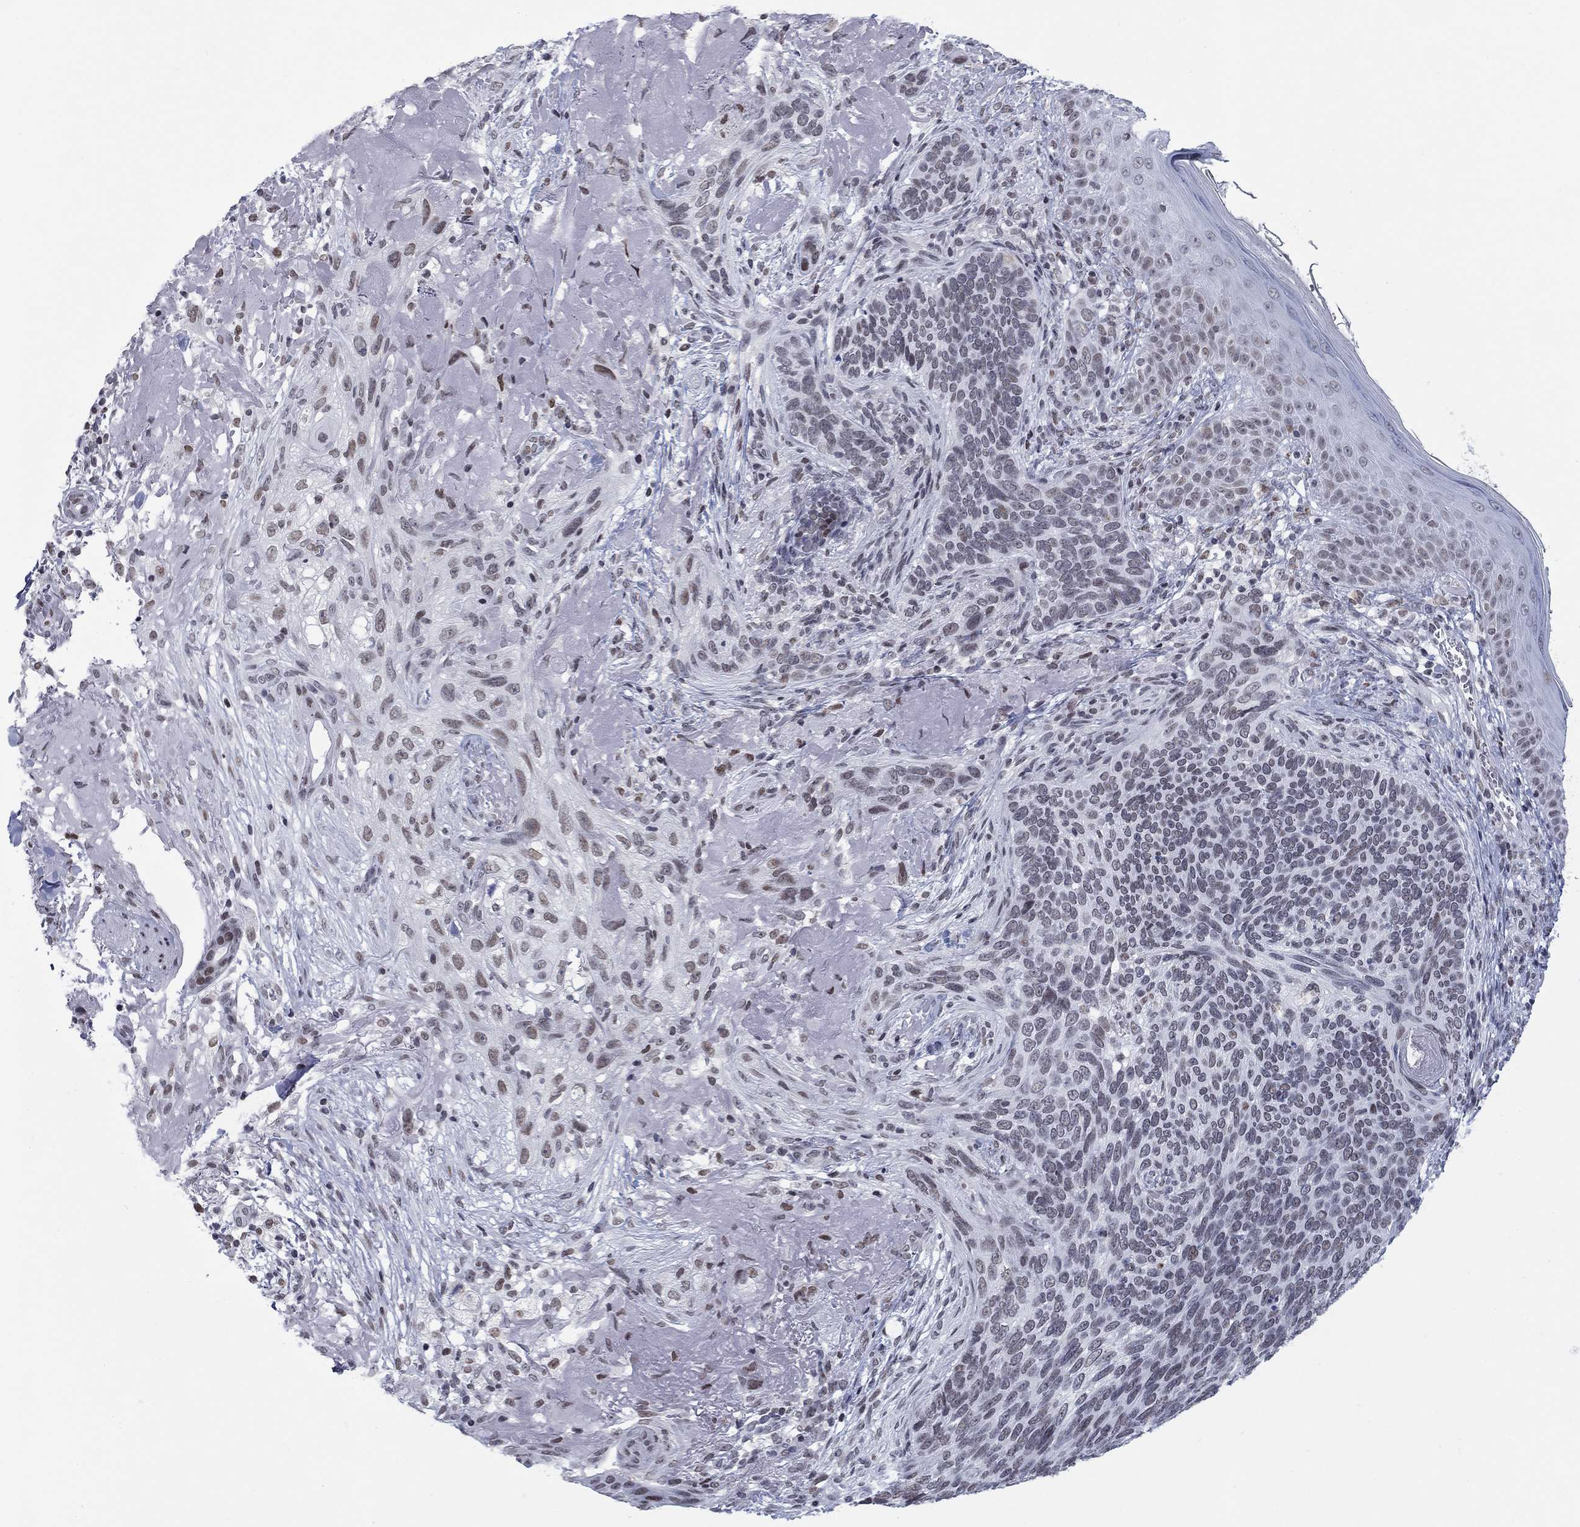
{"staining": {"intensity": "weak", "quantity": "25%-75%", "location": "nuclear"}, "tissue": "skin cancer", "cell_type": "Tumor cells", "image_type": "cancer", "snomed": [{"axis": "morphology", "description": "Basal cell carcinoma"}, {"axis": "topography", "description": "Skin"}], "caption": "A brown stain labels weak nuclear staining of a protein in basal cell carcinoma (skin) tumor cells. Ihc stains the protein in brown and the nuclei are stained blue.", "gene": "NPAS3", "patient": {"sex": "male", "age": 91}}